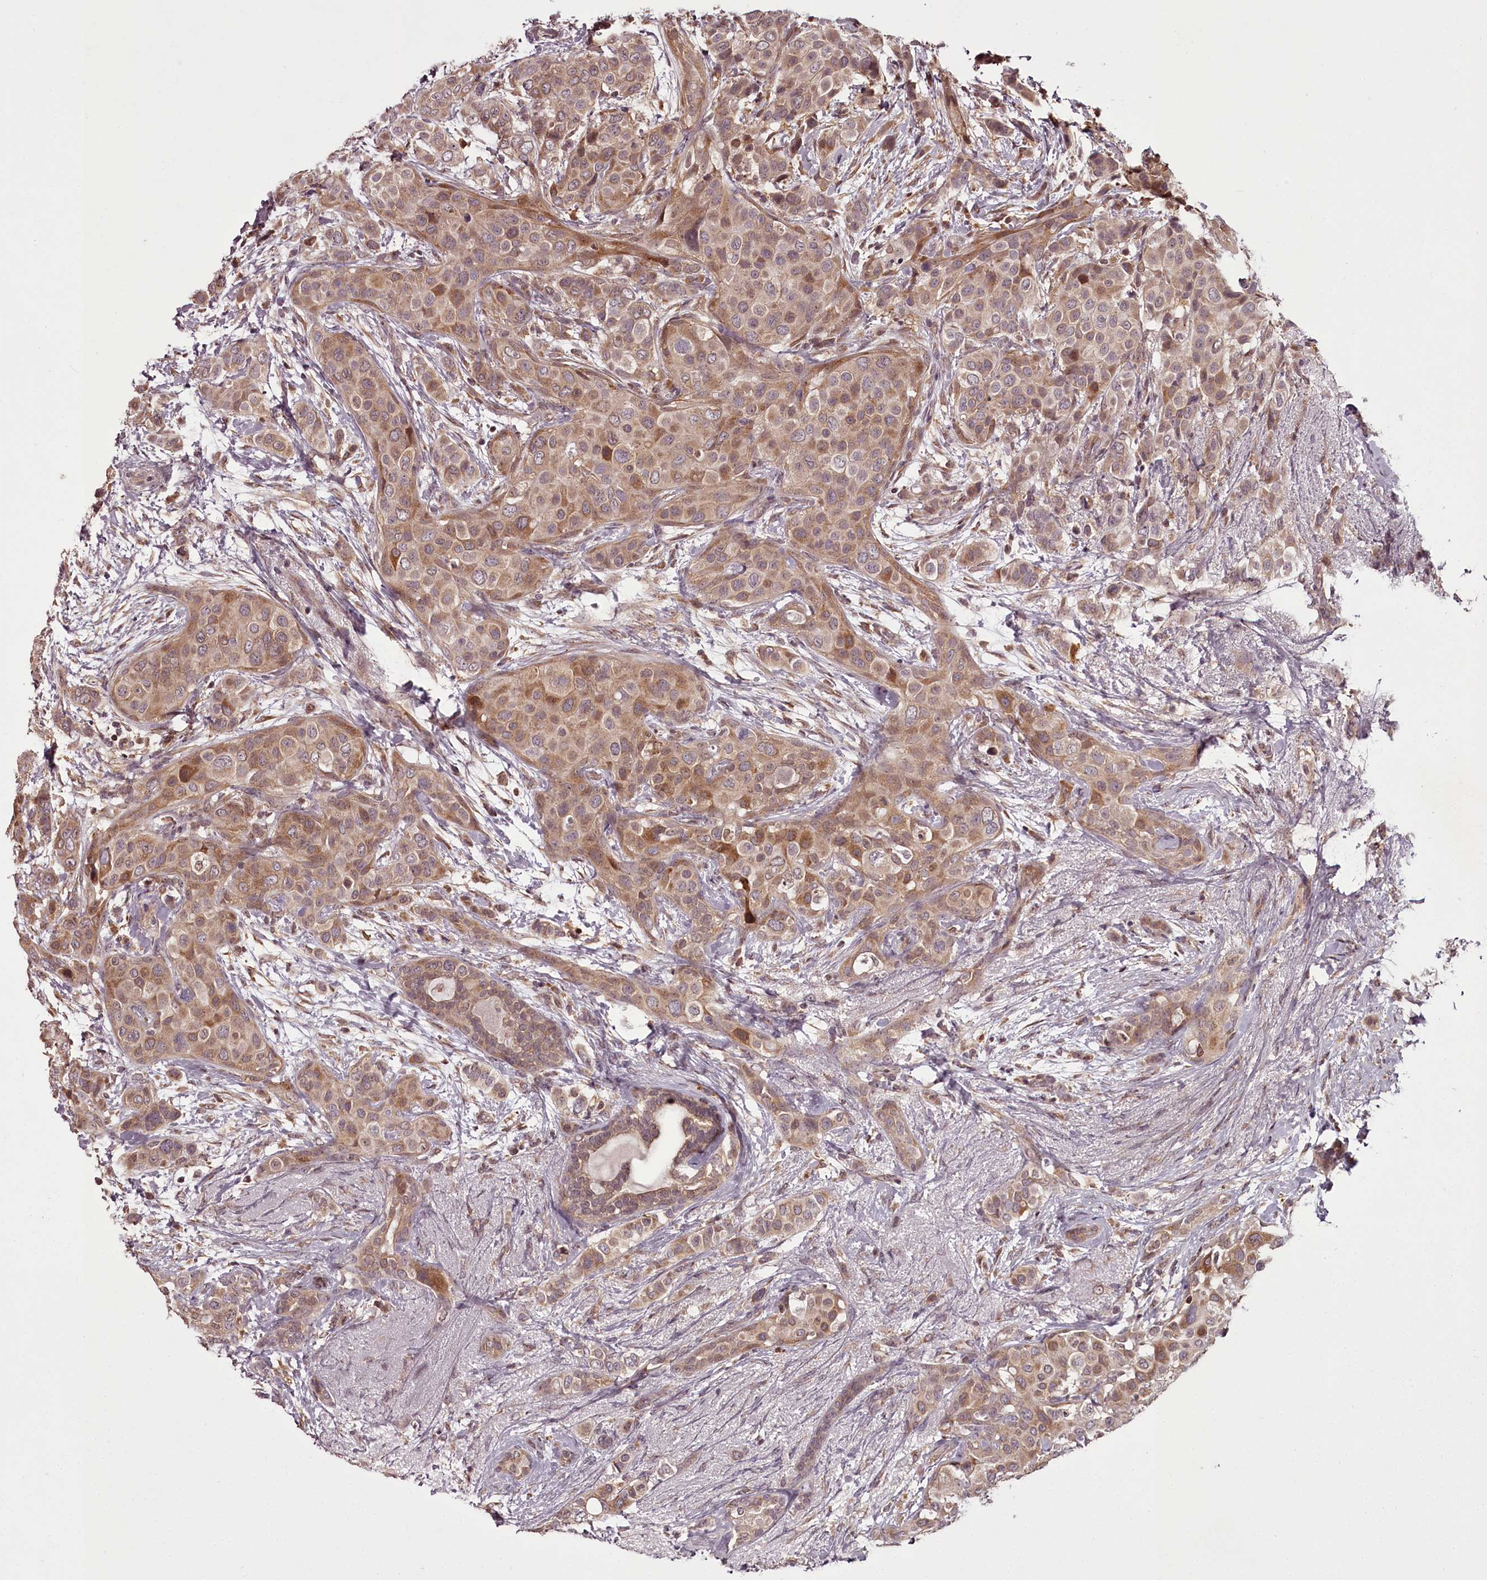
{"staining": {"intensity": "moderate", "quantity": ">75%", "location": "cytoplasmic/membranous"}, "tissue": "breast cancer", "cell_type": "Tumor cells", "image_type": "cancer", "snomed": [{"axis": "morphology", "description": "Lobular carcinoma"}, {"axis": "topography", "description": "Breast"}], "caption": "Human breast cancer (lobular carcinoma) stained for a protein (brown) shows moderate cytoplasmic/membranous positive positivity in about >75% of tumor cells.", "gene": "CCDC92", "patient": {"sex": "female", "age": 51}}